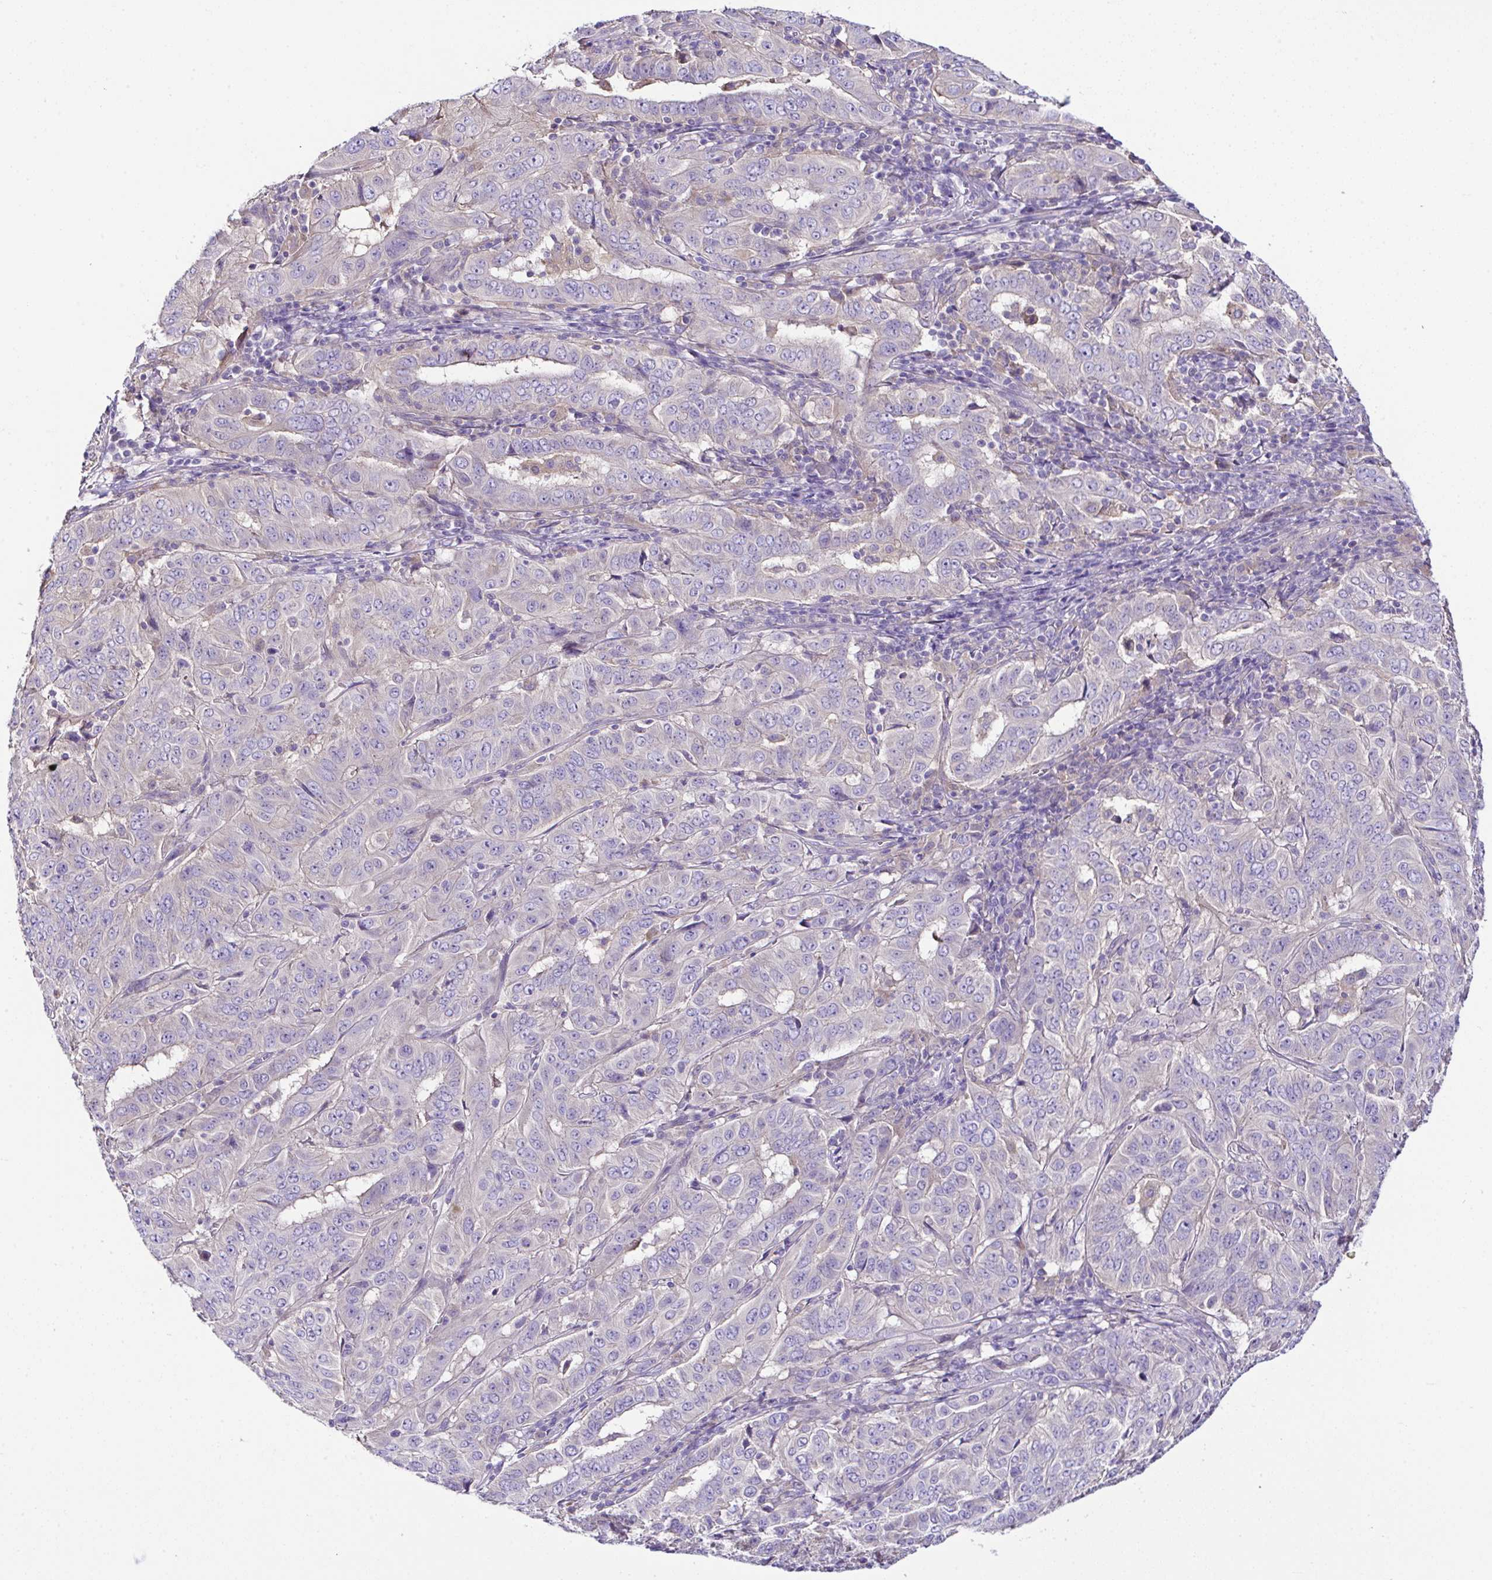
{"staining": {"intensity": "negative", "quantity": "none", "location": "none"}, "tissue": "pancreatic cancer", "cell_type": "Tumor cells", "image_type": "cancer", "snomed": [{"axis": "morphology", "description": "Adenocarcinoma, NOS"}, {"axis": "topography", "description": "Pancreas"}], "caption": "Tumor cells are negative for protein expression in human adenocarcinoma (pancreatic).", "gene": "OR4P4", "patient": {"sex": "male", "age": 63}}